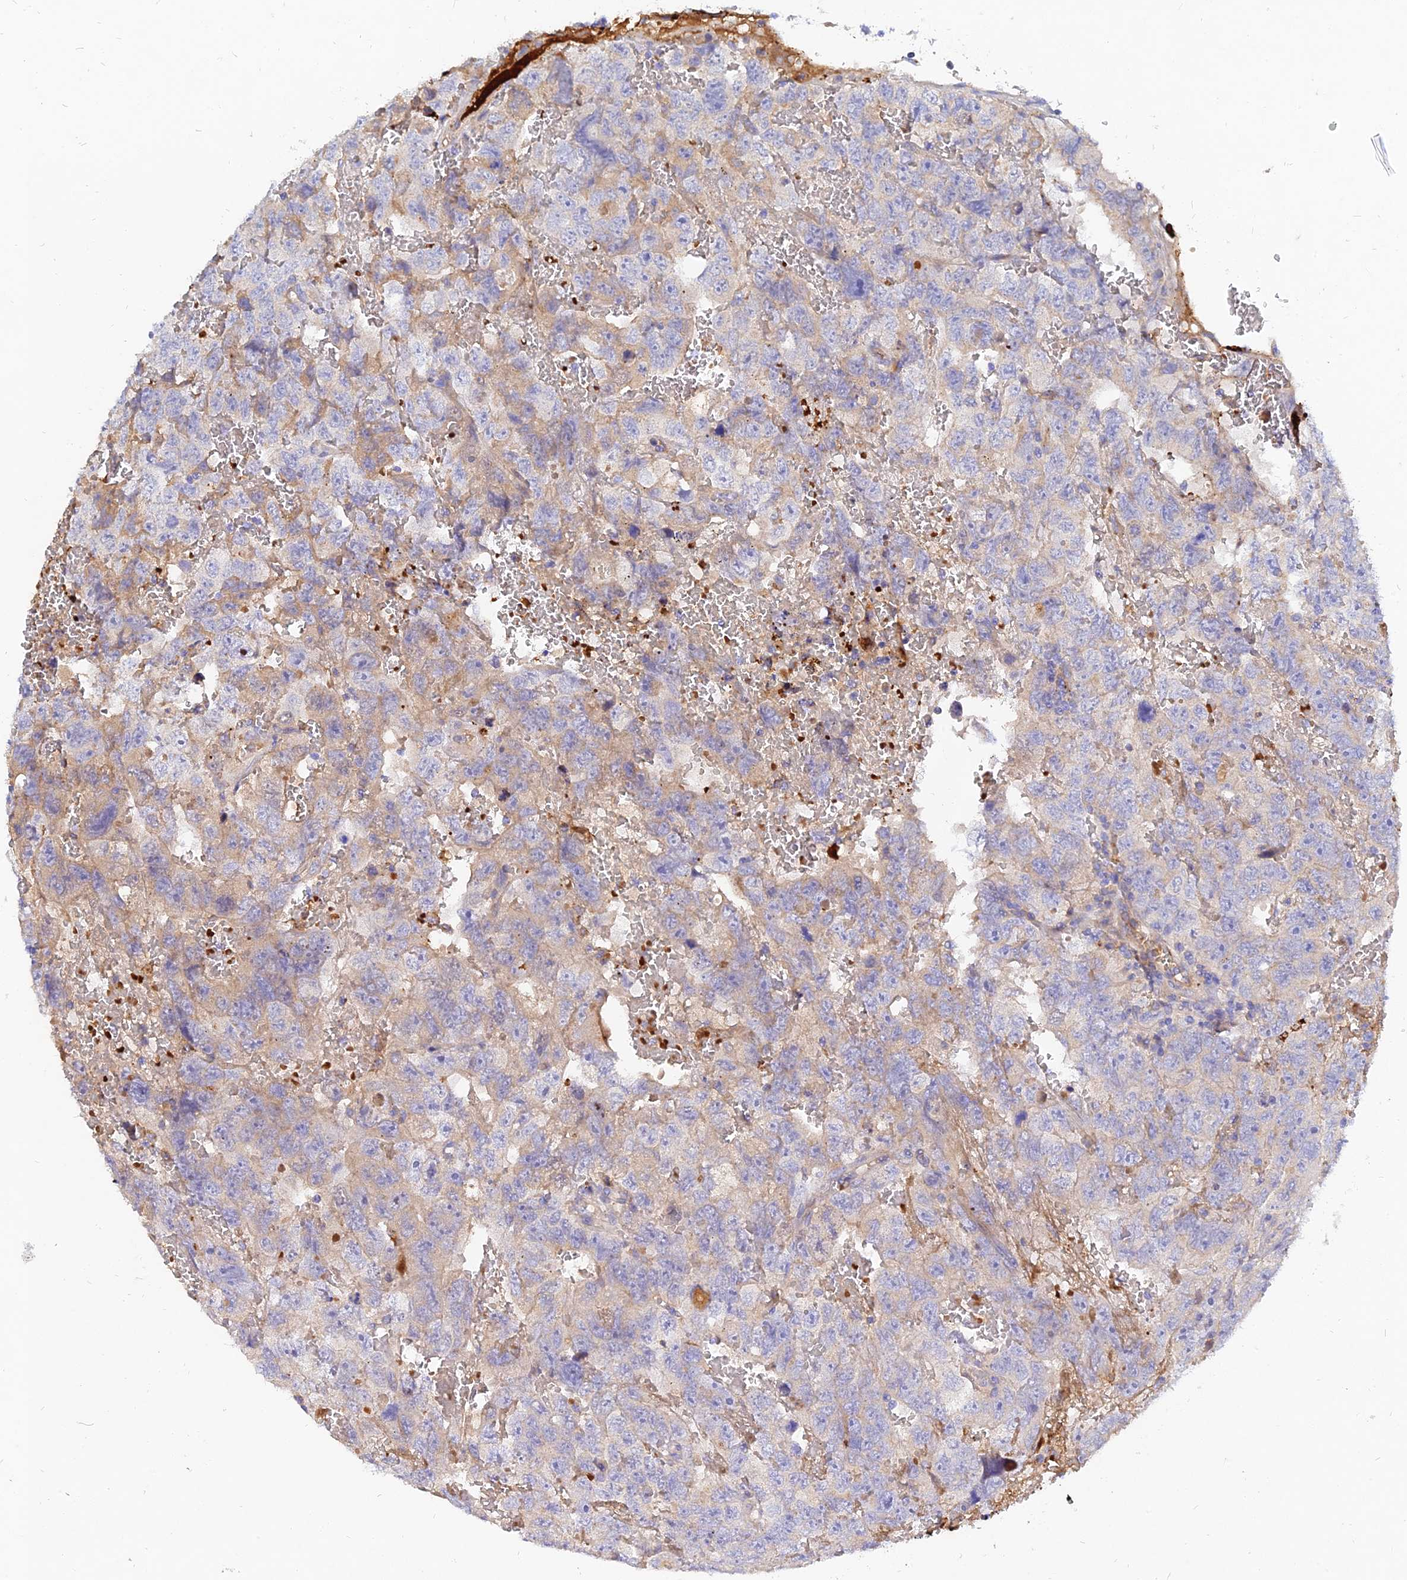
{"staining": {"intensity": "weak", "quantity": "<25%", "location": "cytoplasmic/membranous"}, "tissue": "testis cancer", "cell_type": "Tumor cells", "image_type": "cancer", "snomed": [{"axis": "morphology", "description": "Carcinoma, Embryonal, NOS"}, {"axis": "topography", "description": "Testis"}], "caption": "Immunohistochemistry photomicrograph of neoplastic tissue: human testis cancer (embryonal carcinoma) stained with DAB shows no significant protein positivity in tumor cells.", "gene": "MROH1", "patient": {"sex": "male", "age": 45}}